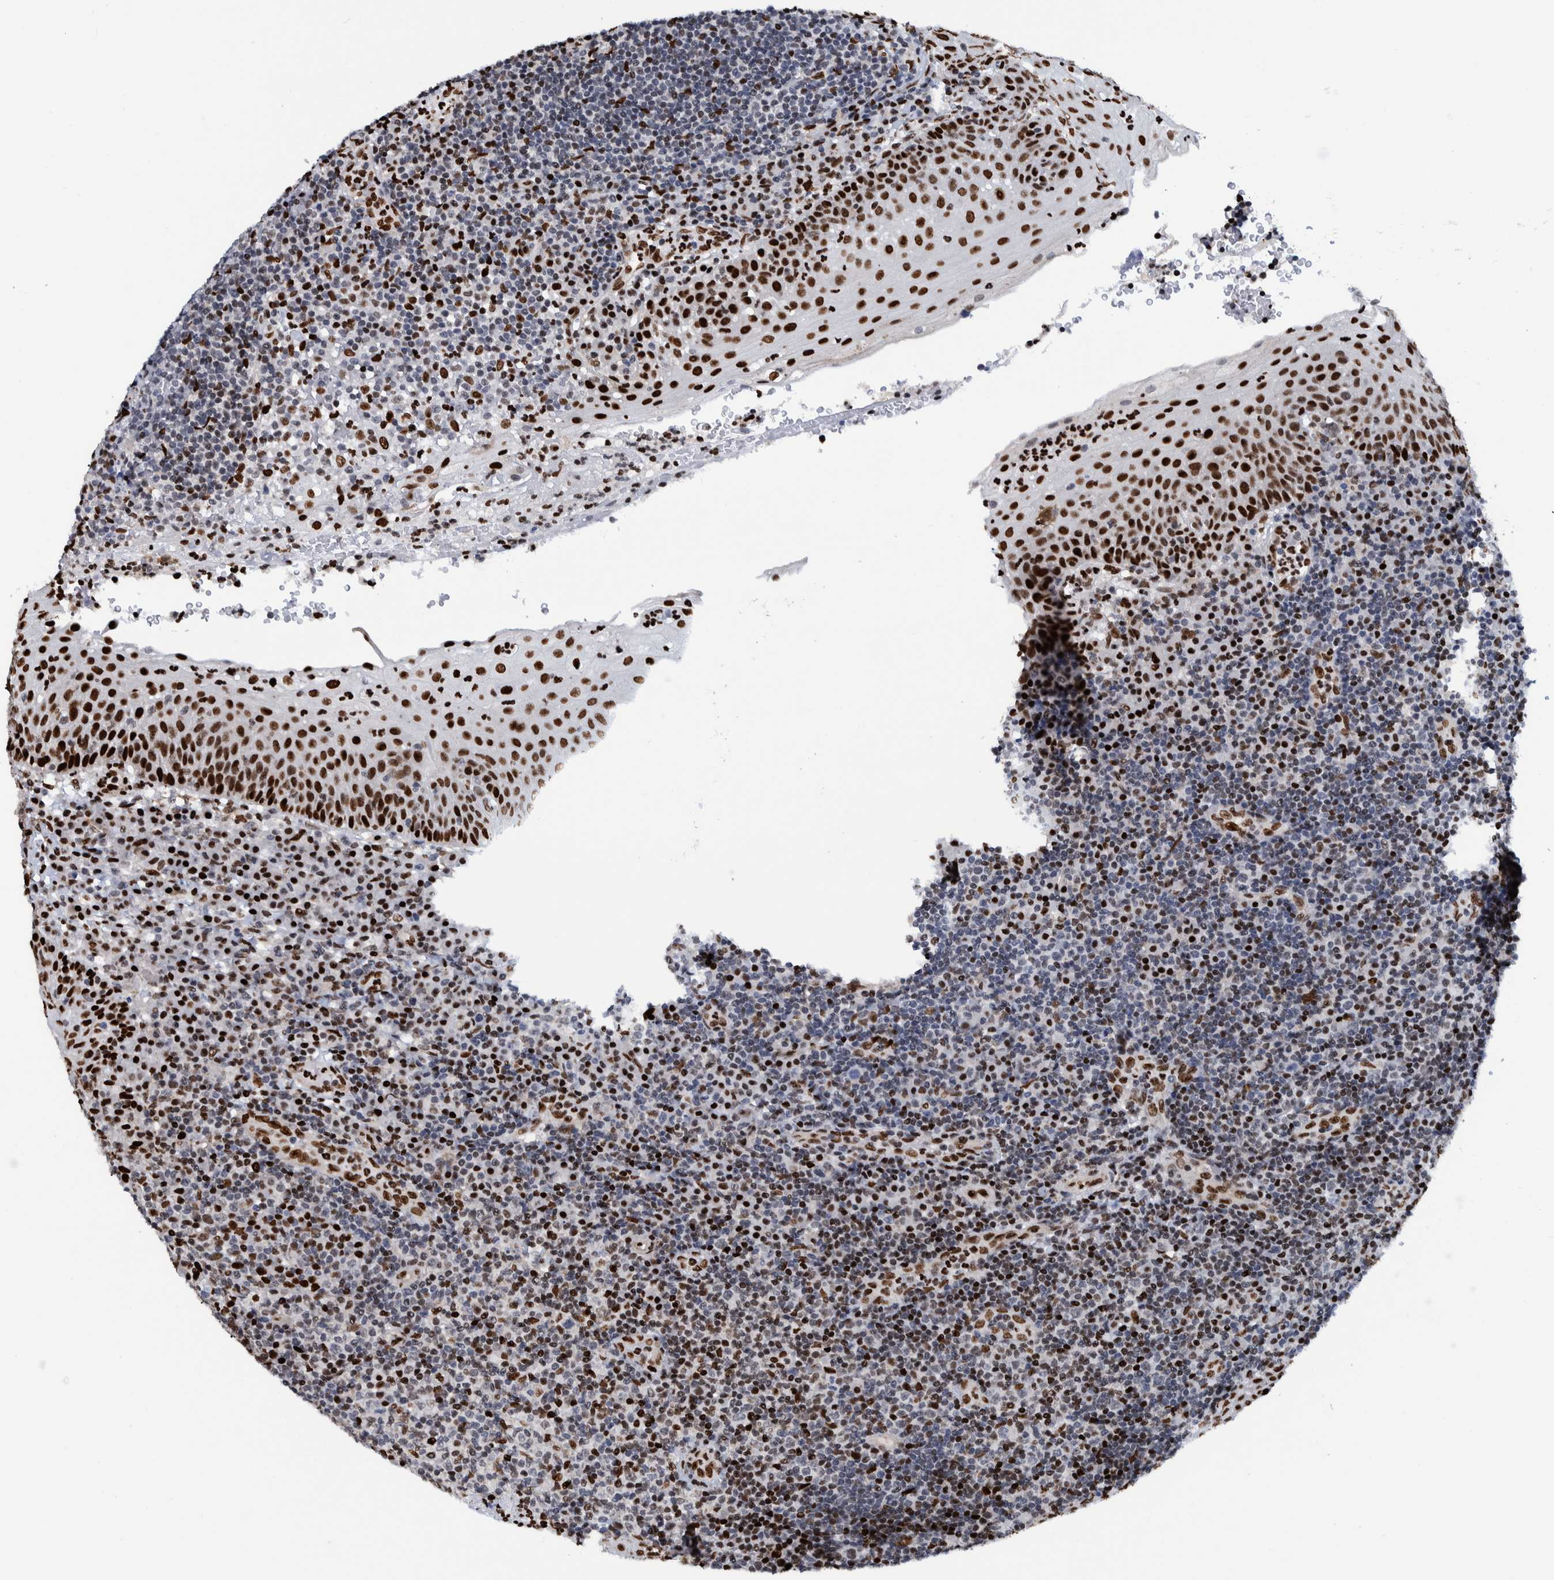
{"staining": {"intensity": "strong", "quantity": "<25%", "location": "nuclear"}, "tissue": "tonsil", "cell_type": "Germinal center cells", "image_type": "normal", "snomed": [{"axis": "morphology", "description": "Normal tissue, NOS"}, {"axis": "topography", "description": "Tonsil"}], "caption": "High-magnification brightfield microscopy of normal tonsil stained with DAB (brown) and counterstained with hematoxylin (blue). germinal center cells exhibit strong nuclear expression is present in about<25% of cells.", "gene": "HEATR9", "patient": {"sex": "female", "age": 40}}